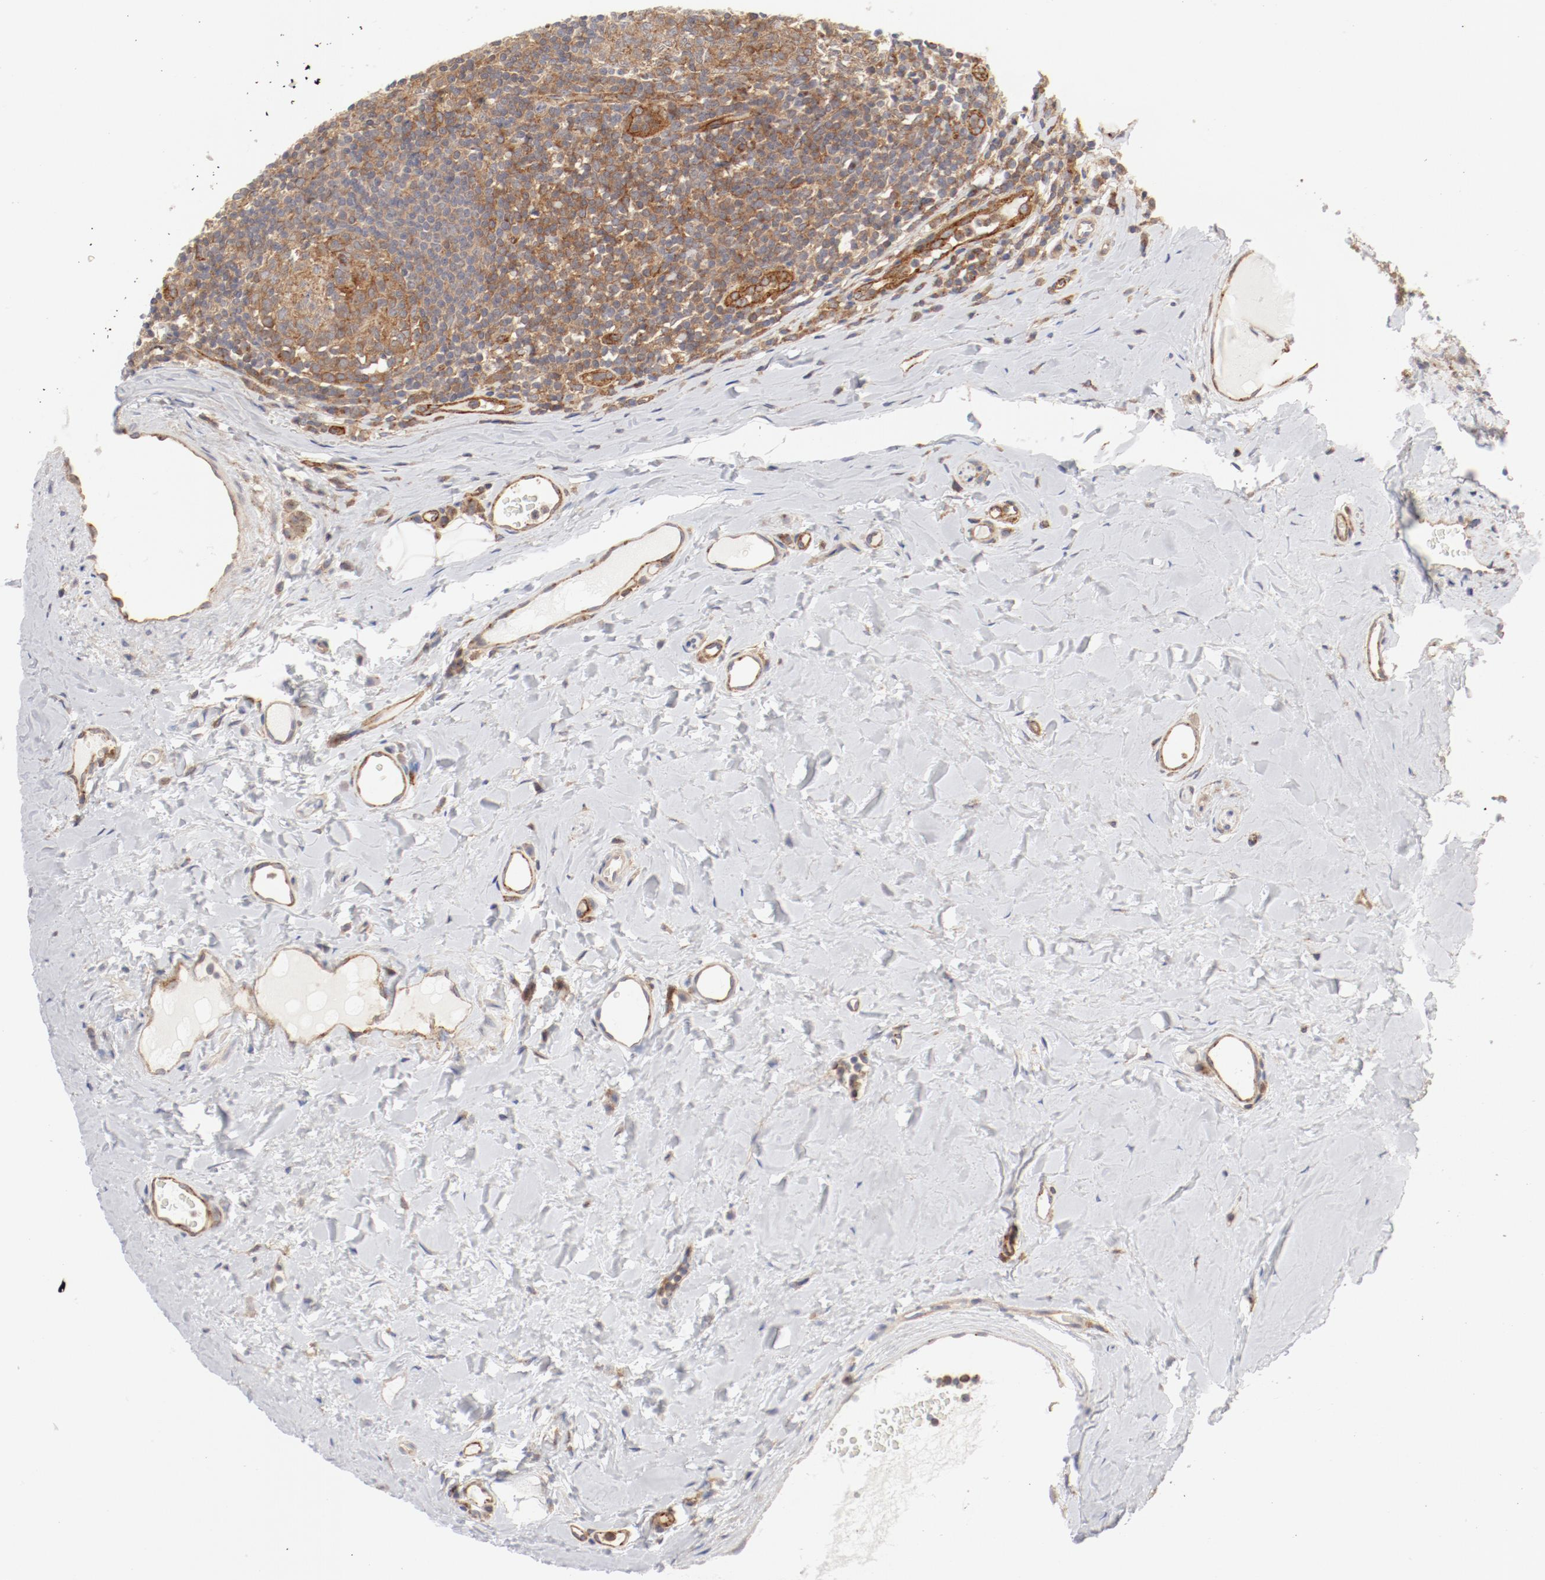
{"staining": {"intensity": "moderate", "quantity": ">75%", "location": "cytoplasmic/membranous"}, "tissue": "tonsil", "cell_type": "Germinal center cells", "image_type": "normal", "snomed": [{"axis": "morphology", "description": "Normal tissue, NOS"}, {"axis": "topography", "description": "Tonsil"}], "caption": "Unremarkable tonsil was stained to show a protein in brown. There is medium levels of moderate cytoplasmic/membranous positivity in about >75% of germinal center cells. (Stains: DAB in brown, nuclei in blue, Microscopy: brightfield microscopy at high magnification).", "gene": "AP2A1", "patient": {"sex": "male", "age": 31}}